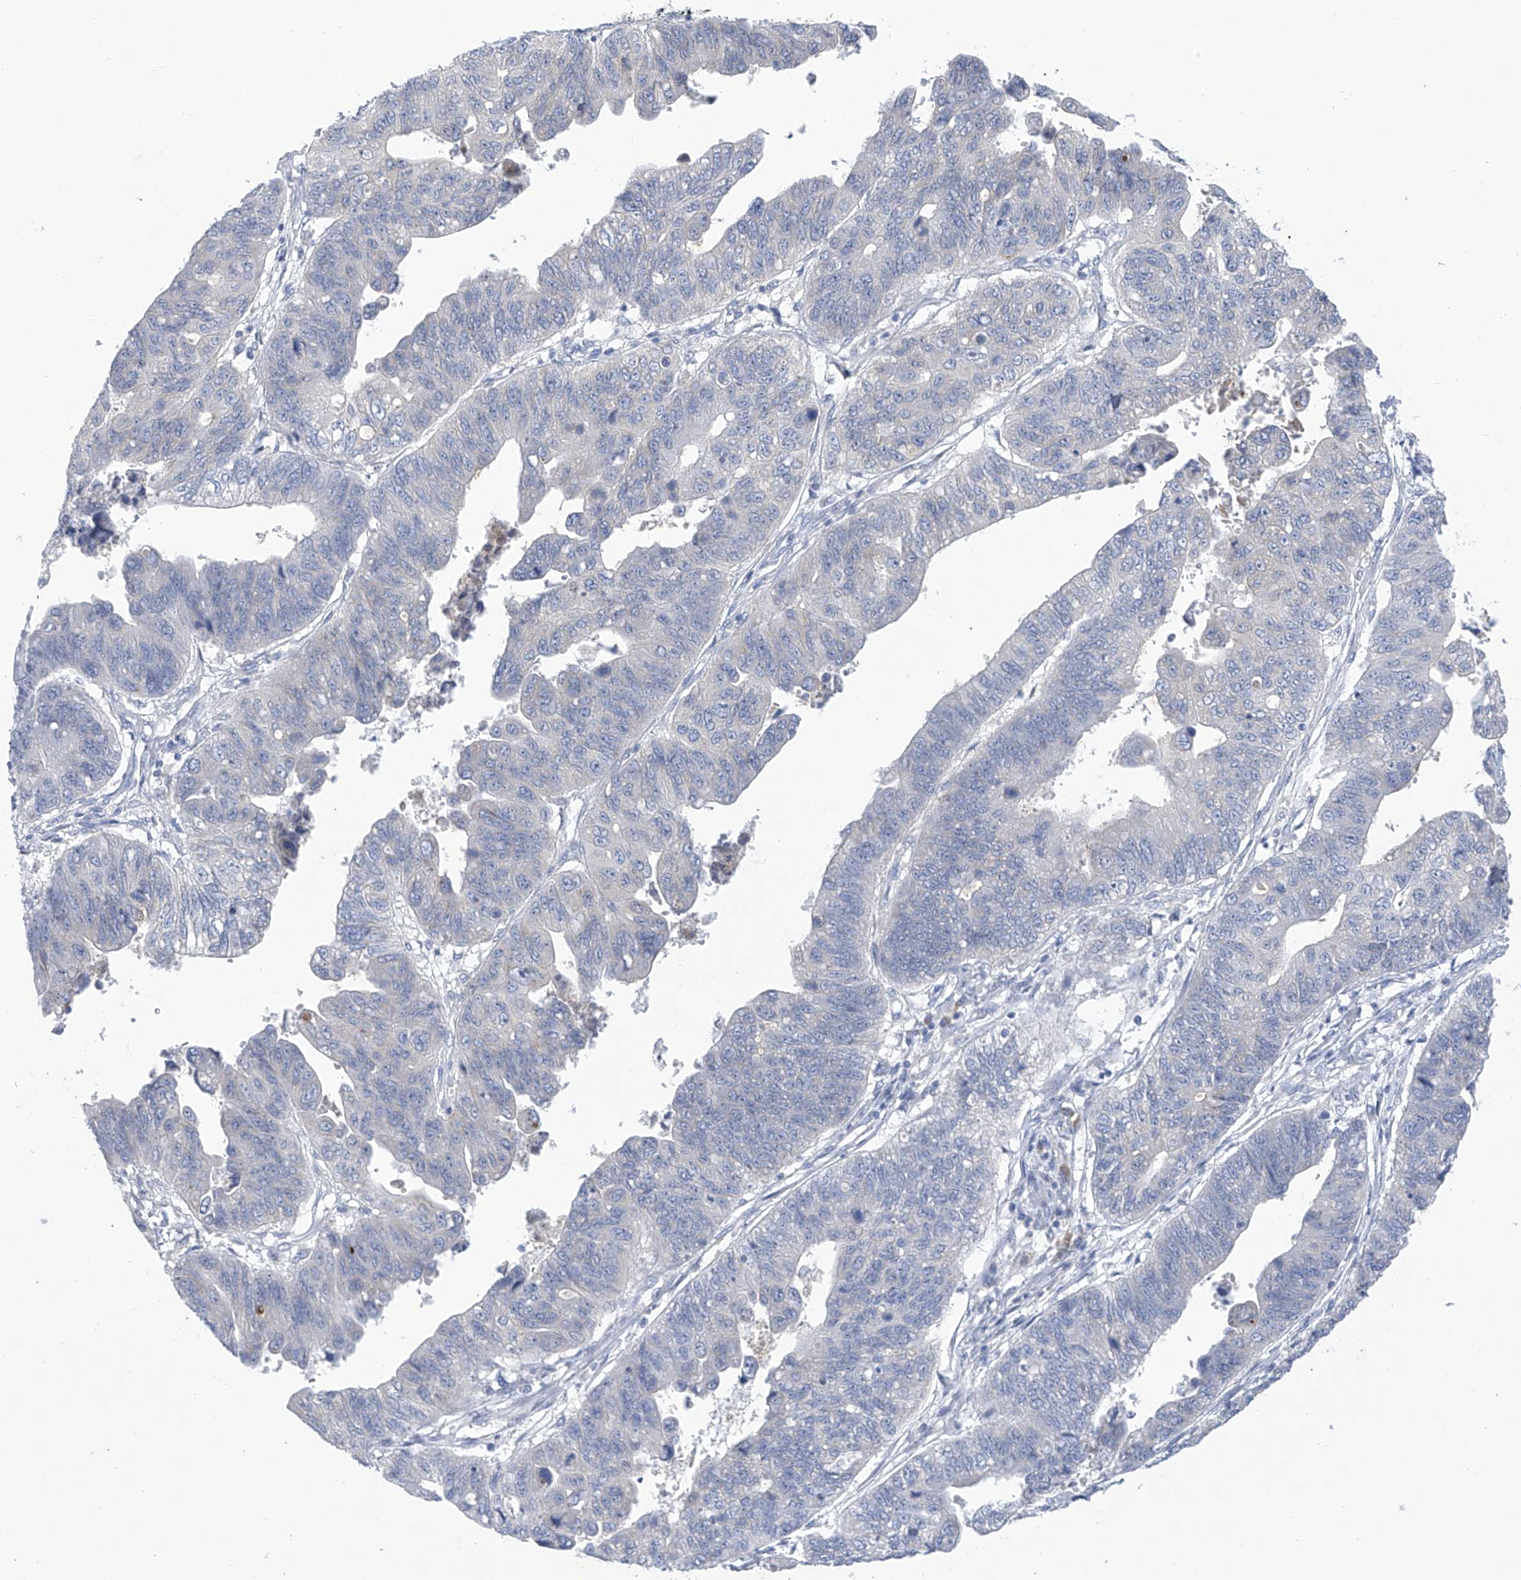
{"staining": {"intensity": "negative", "quantity": "none", "location": "none"}, "tissue": "stomach cancer", "cell_type": "Tumor cells", "image_type": "cancer", "snomed": [{"axis": "morphology", "description": "Adenocarcinoma, NOS"}, {"axis": "topography", "description": "Stomach"}], "caption": "DAB immunohistochemical staining of human stomach cancer demonstrates no significant positivity in tumor cells. The staining was performed using DAB (3,3'-diaminobenzidine) to visualize the protein expression in brown, while the nuclei were stained in blue with hematoxylin (Magnification: 20x).", "gene": "SLCO4A1", "patient": {"sex": "male", "age": 59}}